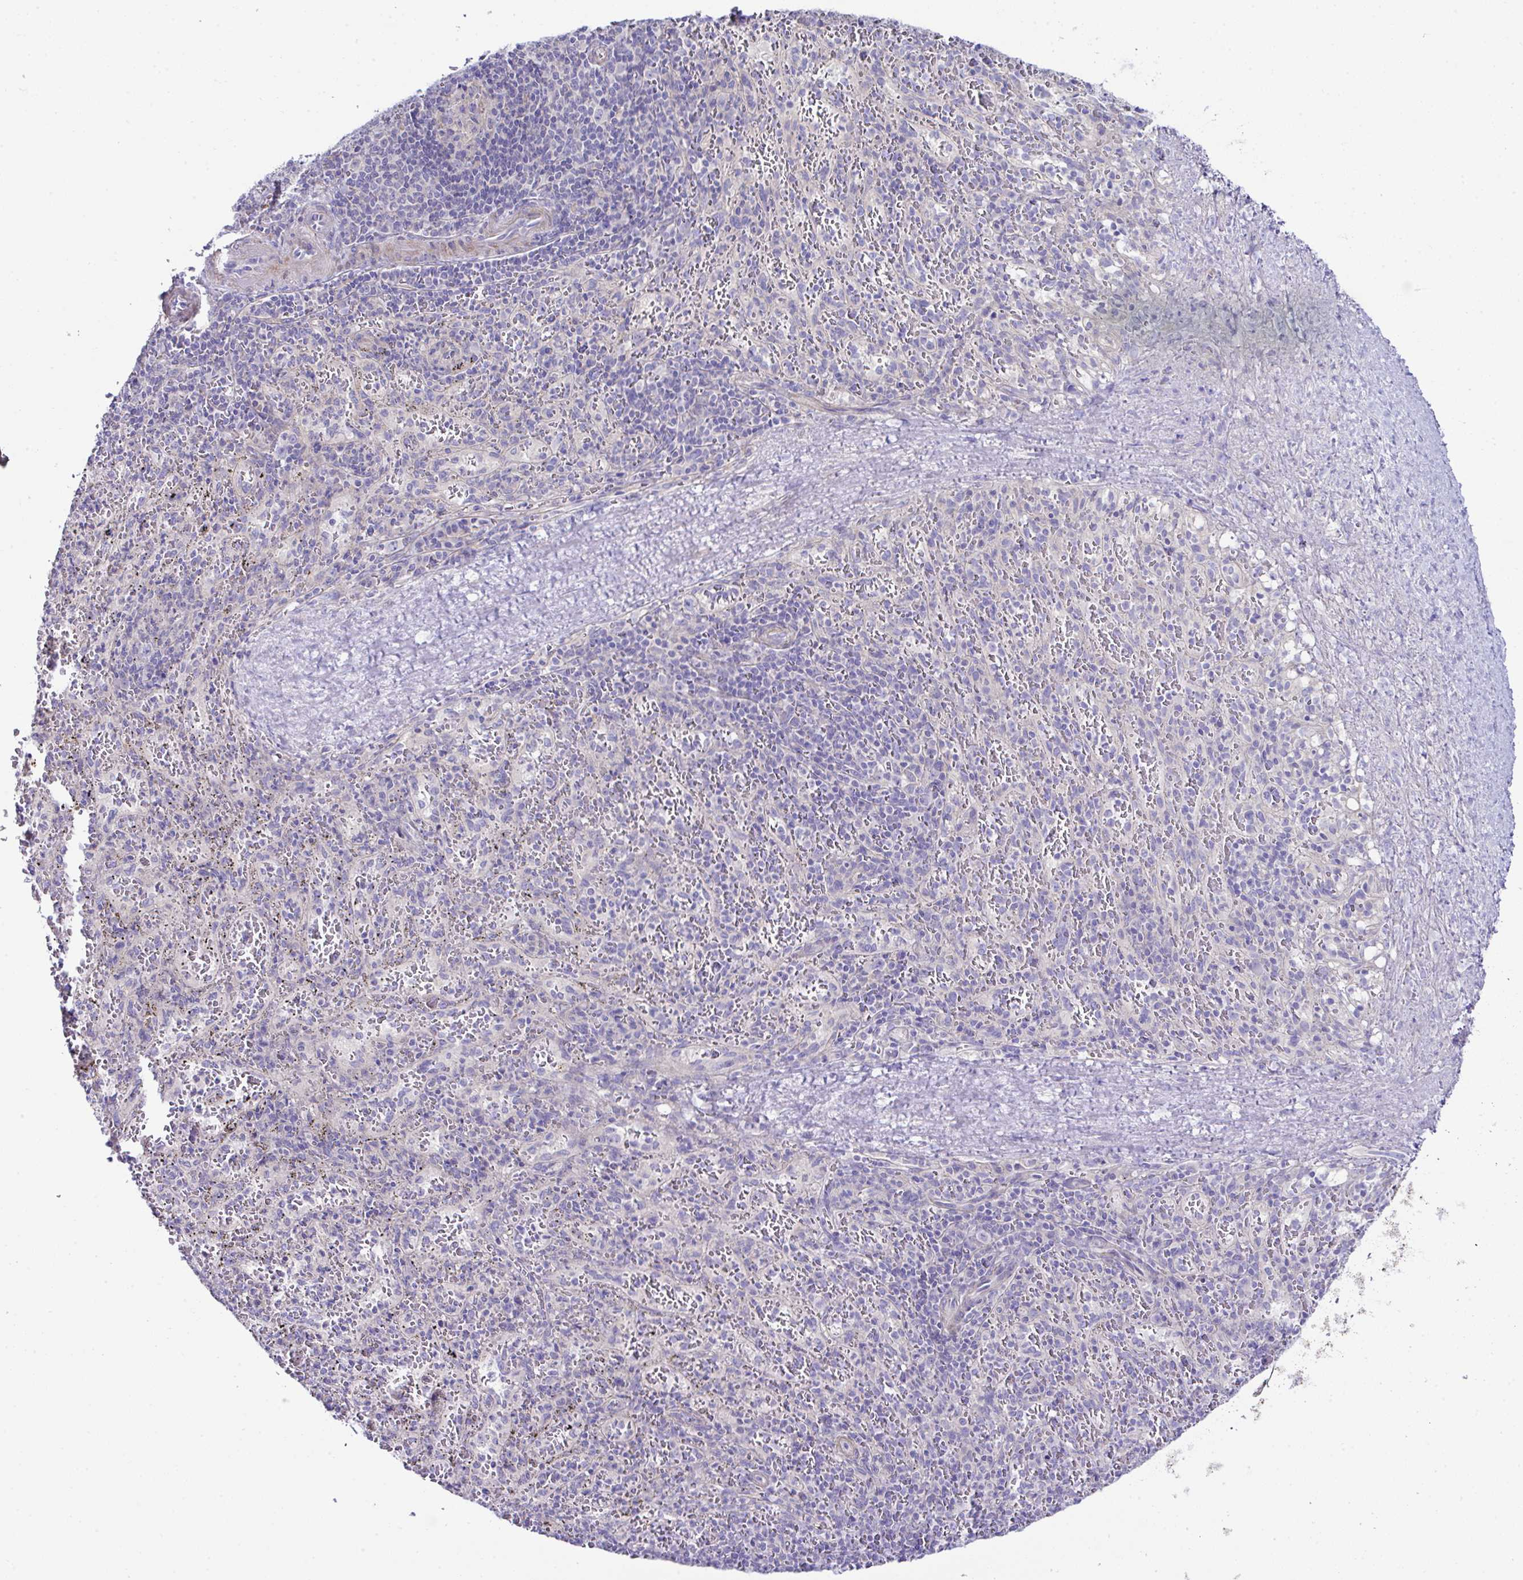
{"staining": {"intensity": "negative", "quantity": "none", "location": "none"}, "tissue": "spleen", "cell_type": "Cells in red pulp", "image_type": "normal", "snomed": [{"axis": "morphology", "description": "Normal tissue, NOS"}, {"axis": "topography", "description": "Spleen"}], "caption": "Immunohistochemical staining of normal spleen reveals no significant expression in cells in red pulp.", "gene": "OR4P4", "patient": {"sex": "male", "age": 57}}